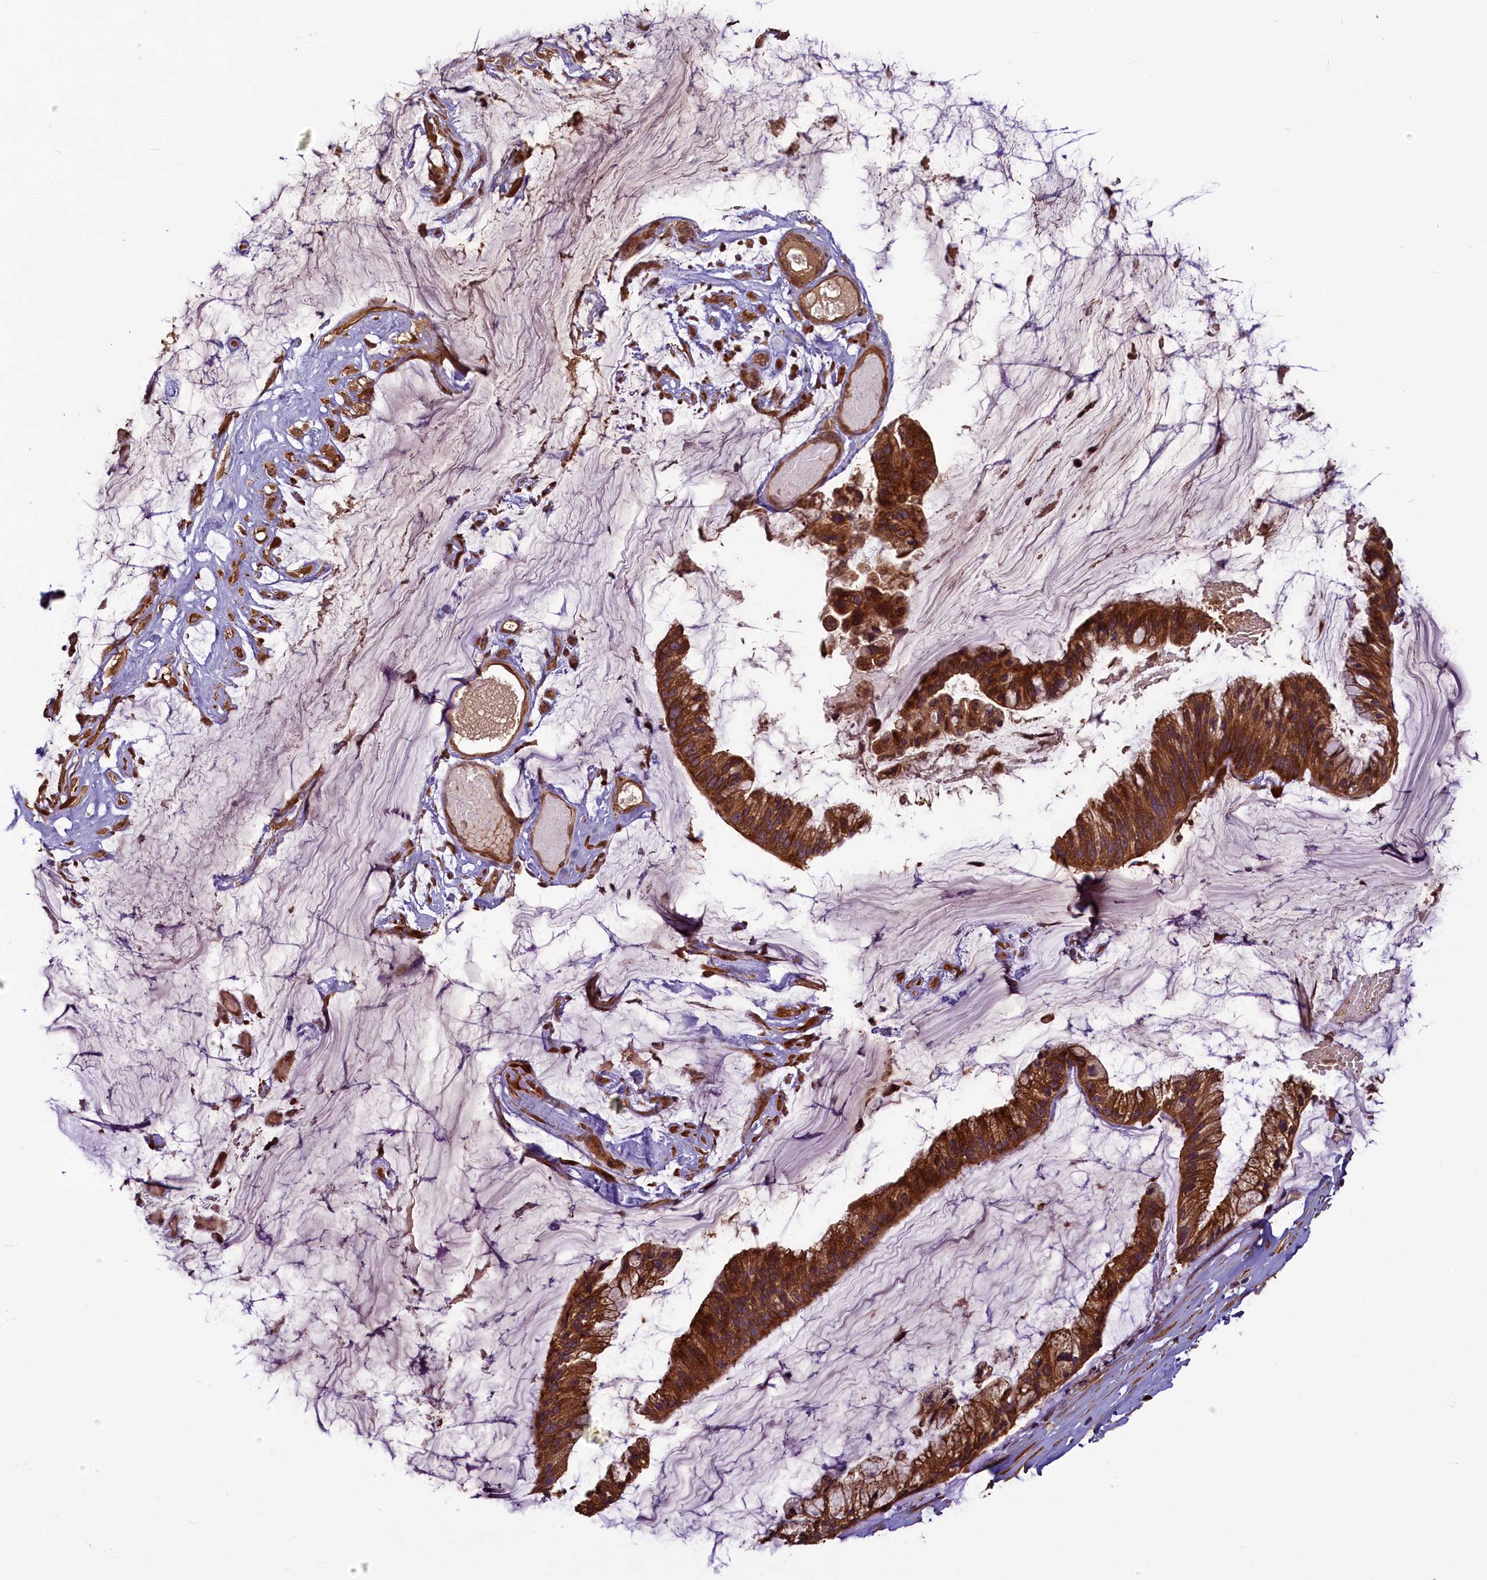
{"staining": {"intensity": "strong", "quantity": ">75%", "location": "cytoplasmic/membranous"}, "tissue": "ovarian cancer", "cell_type": "Tumor cells", "image_type": "cancer", "snomed": [{"axis": "morphology", "description": "Cystadenocarcinoma, mucinous, NOS"}, {"axis": "topography", "description": "Ovary"}], "caption": "IHC photomicrograph of ovarian cancer stained for a protein (brown), which demonstrates high levels of strong cytoplasmic/membranous positivity in approximately >75% of tumor cells.", "gene": "NUDT6", "patient": {"sex": "female", "age": 39}}